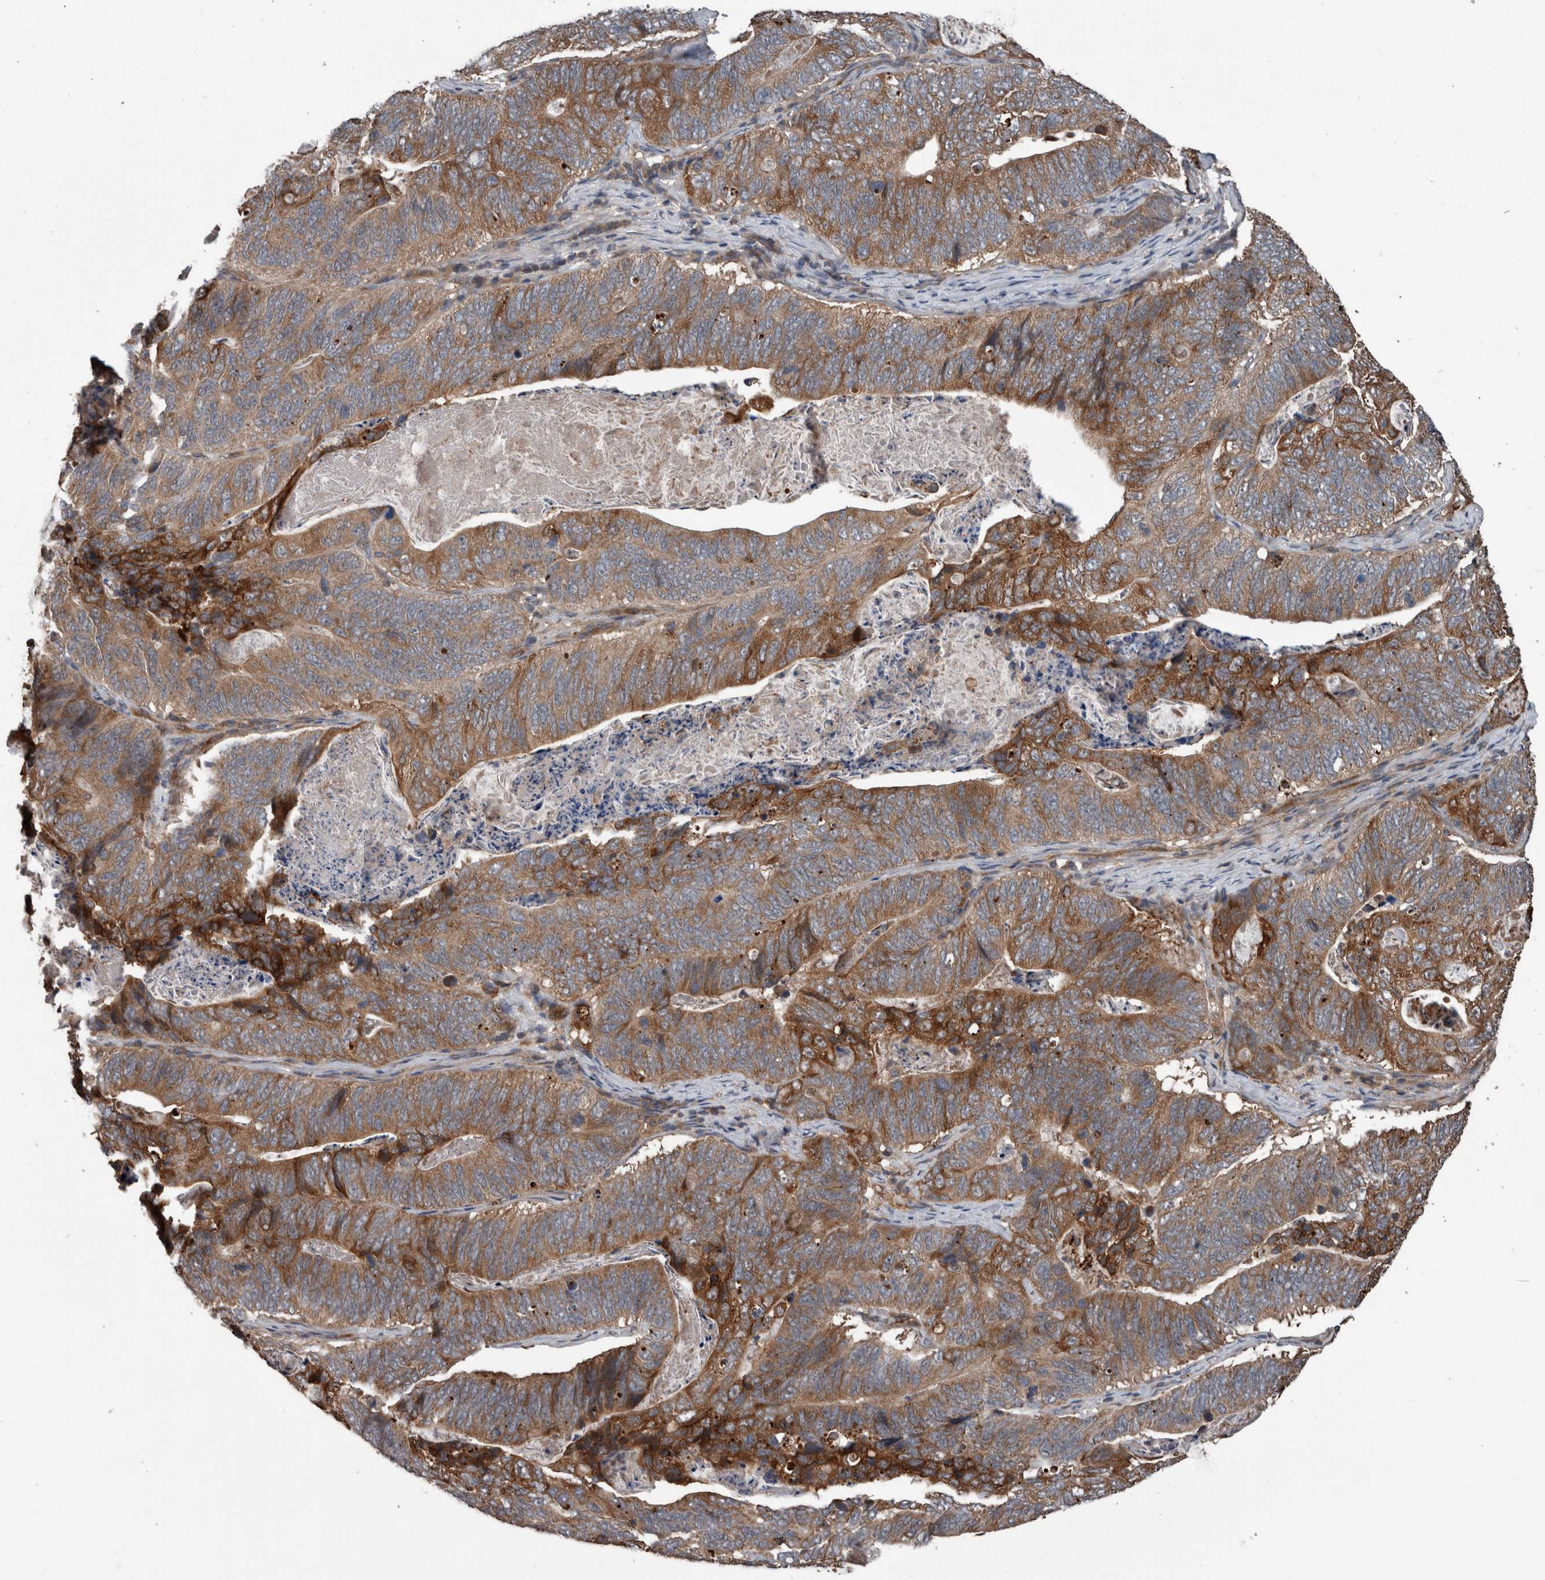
{"staining": {"intensity": "moderate", "quantity": ">75%", "location": "cytoplasmic/membranous"}, "tissue": "stomach cancer", "cell_type": "Tumor cells", "image_type": "cancer", "snomed": [{"axis": "morphology", "description": "Normal tissue, NOS"}, {"axis": "morphology", "description": "Adenocarcinoma, NOS"}, {"axis": "topography", "description": "Stomach"}], "caption": "The immunohistochemical stain highlights moderate cytoplasmic/membranous expression in tumor cells of adenocarcinoma (stomach) tissue. The staining is performed using DAB (3,3'-diaminobenzidine) brown chromogen to label protein expression. The nuclei are counter-stained blue using hematoxylin.", "gene": "RIOK3", "patient": {"sex": "female", "age": 89}}